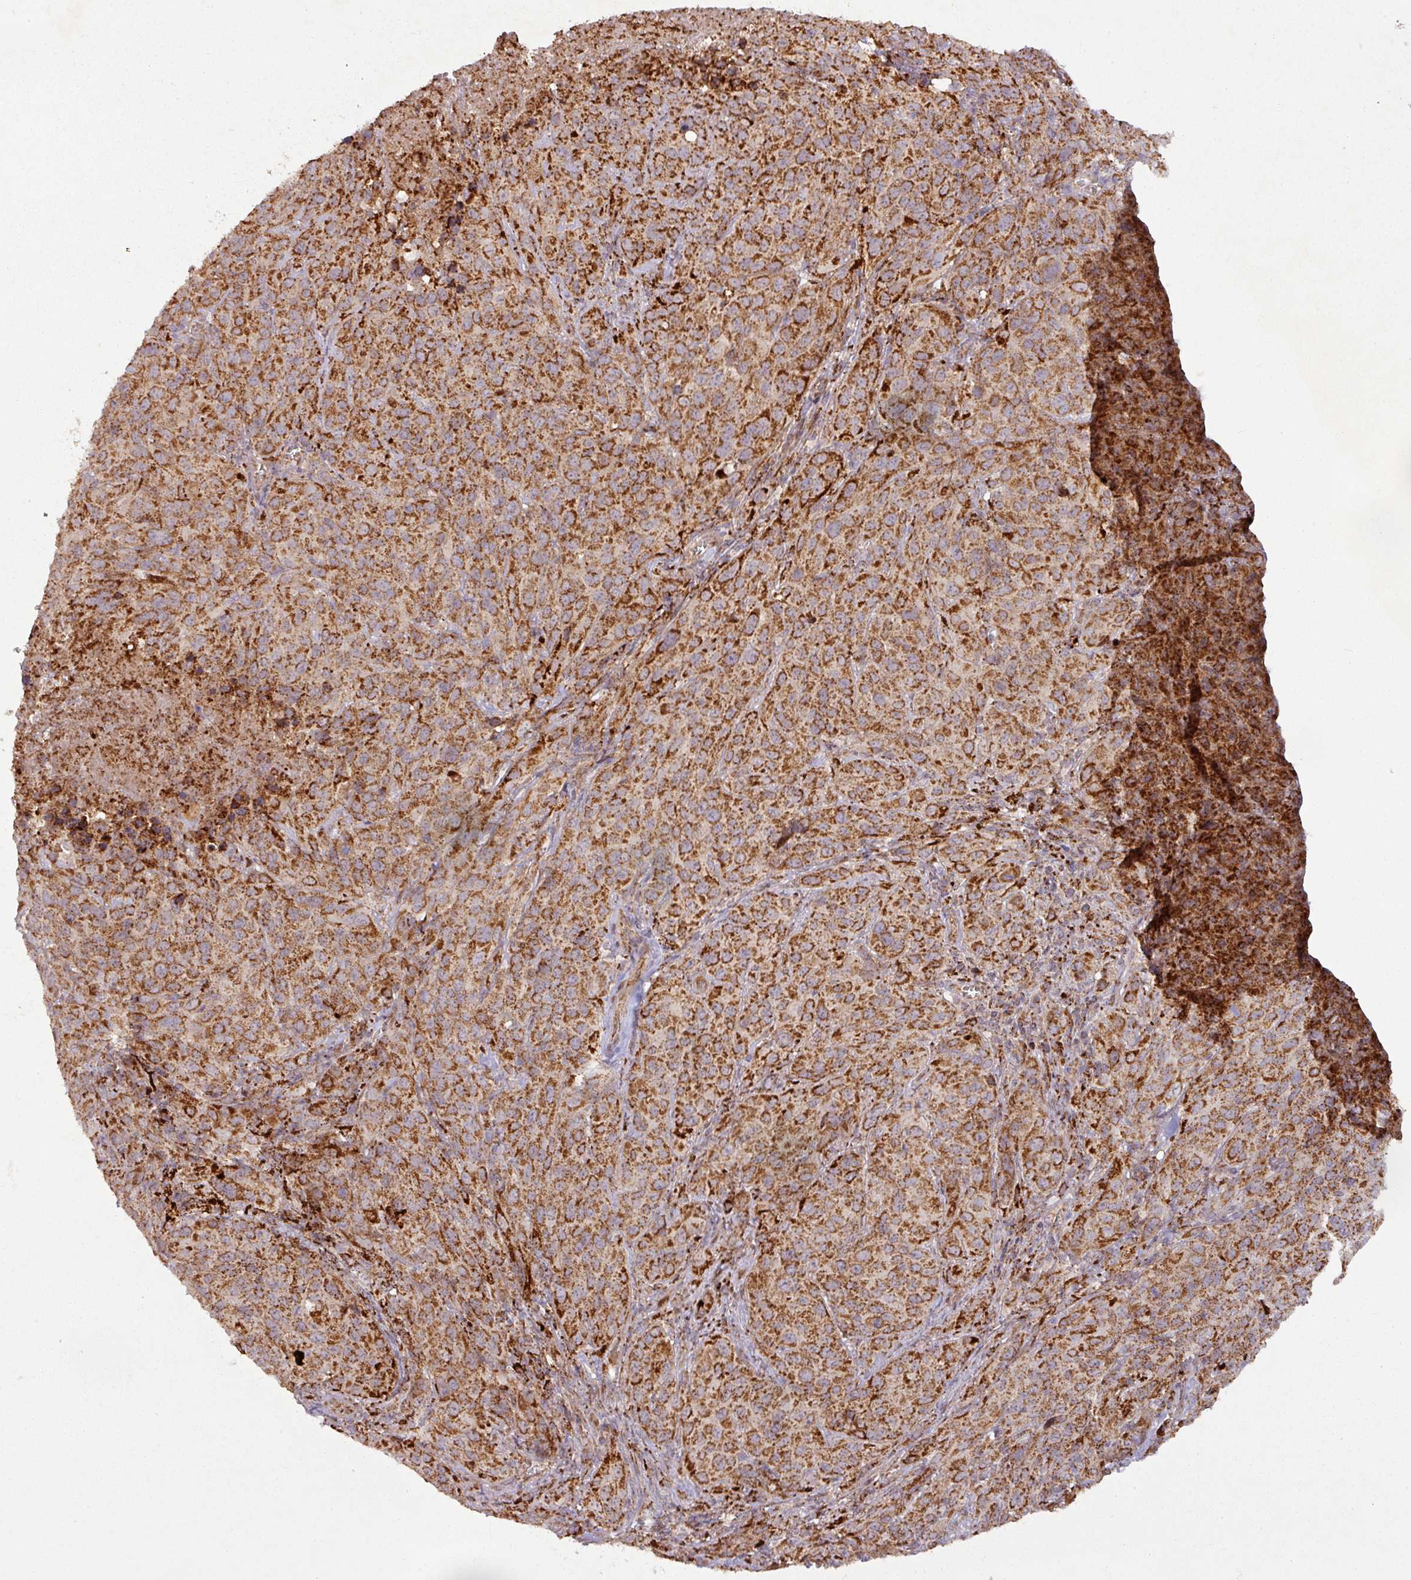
{"staining": {"intensity": "strong", "quantity": ">75%", "location": "cytoplasmic/membranous"}, "tissue": "cervical cancer", "cell_type": "Tumor cells", "image_type": "cancer", "snomed": [{"axis": "morphology", "description": "Squamous cell carcinoma, NOS"}, {"axis": "topography", "description": "Cervix"}], "caption": "Immunohistochemistry histopathology image of cervical cancer (squamous cell carcinoma) stained for a protein (brown), which exhibits high levels of strong cytoplasmic/membranous expression in about >75% of tumor cells.", "gene": "GPD2", "patient": {"sex": "female", "age": 51}}